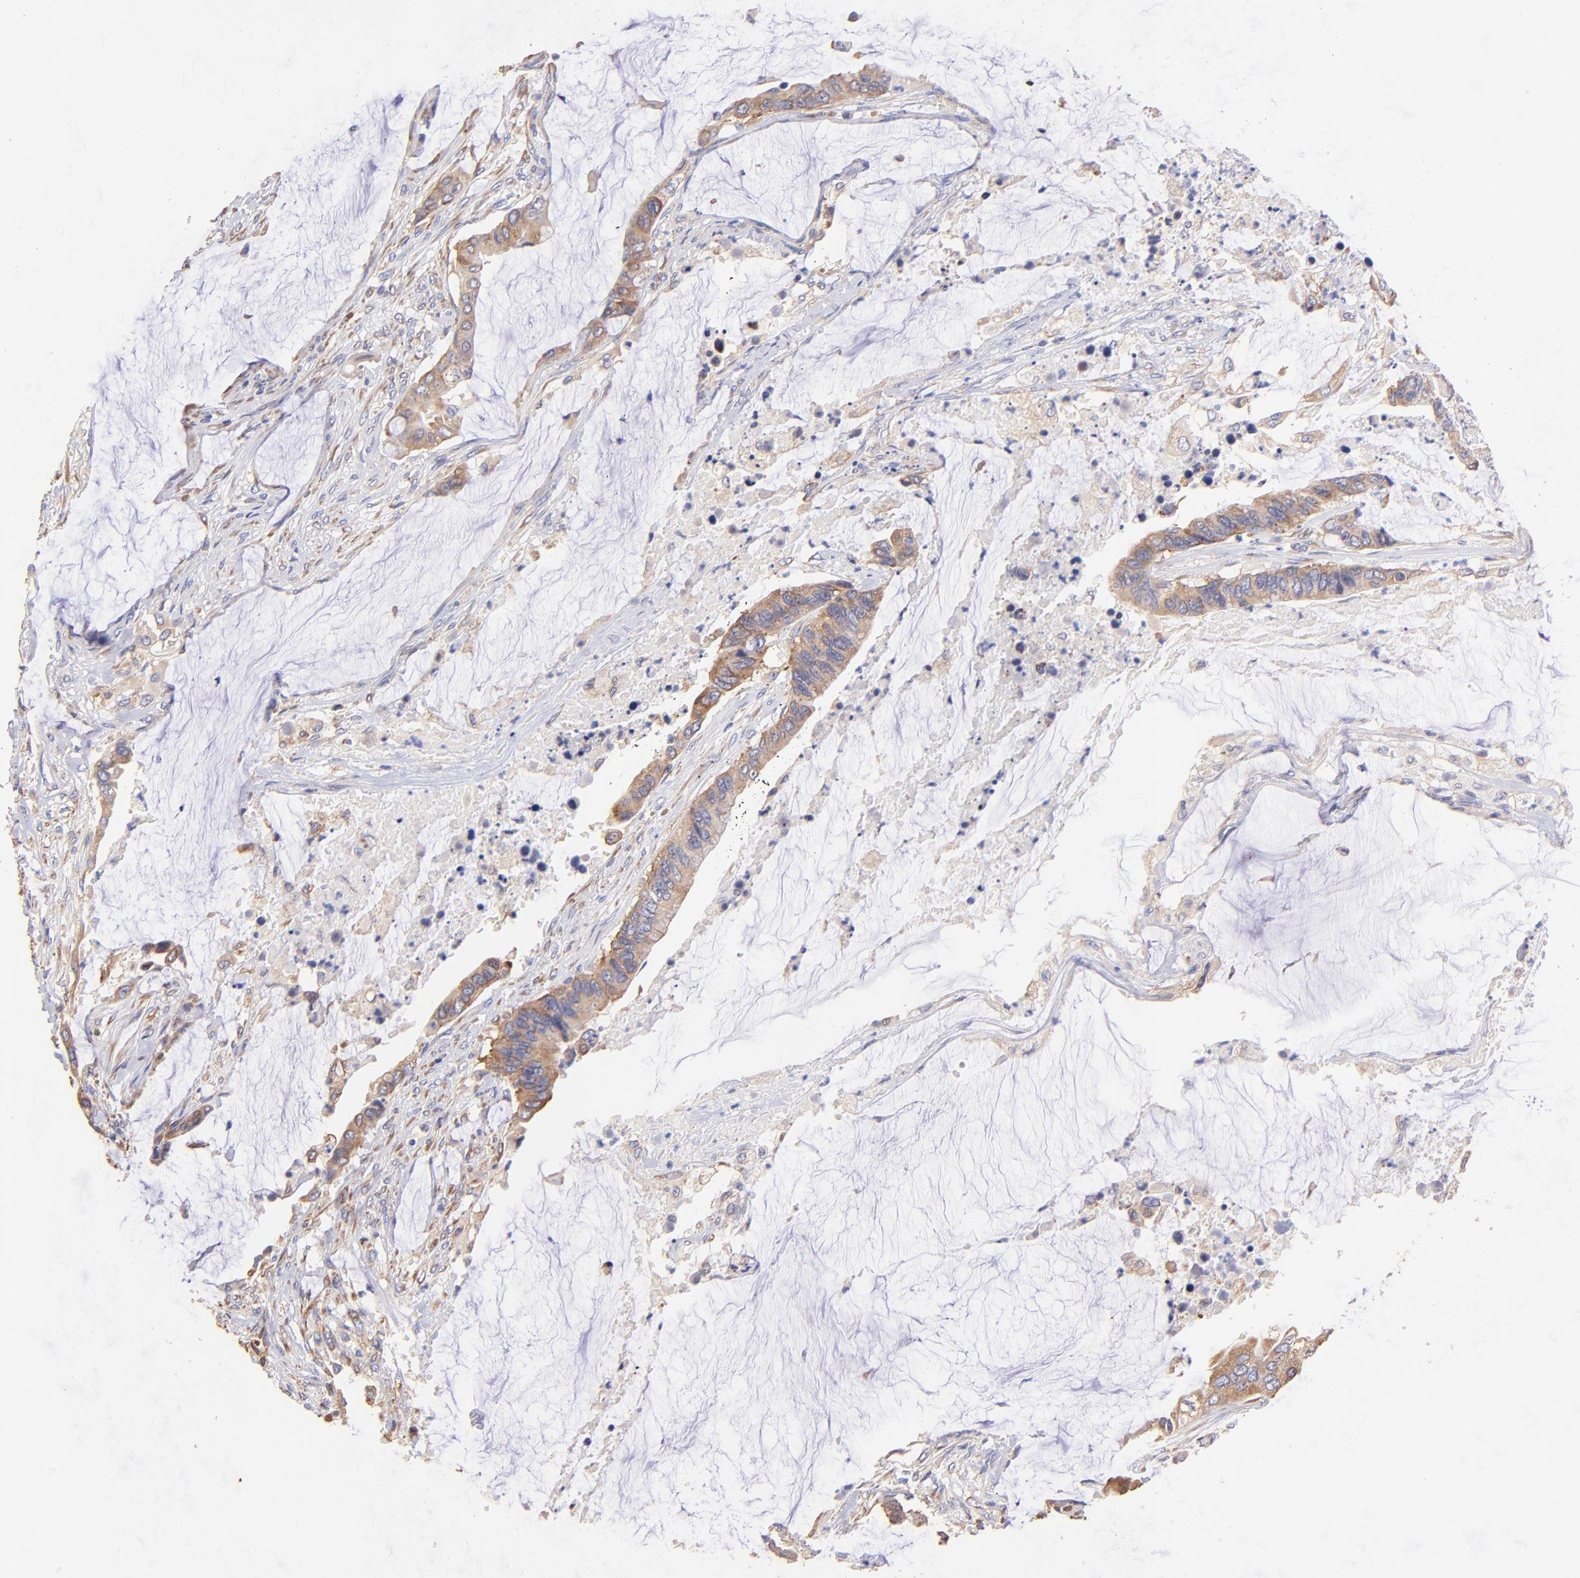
{"staining": {"intensity": "moderate", "quantity": ">75%", "location": "cytoplasmic/membranous"}, "tissue": "colorectal cancer", "cell_type": "Tumor cells", "image_type": "cancer", "snomed": [{"axis": "morphology", "description": "Adenocarcinoma, NOS"}, {"axis": "topography", "description": "Rectum"}], "caption": "Adenocarcinoma (colorectal) stained with a brown dye displays moderate cytoplasmic/membranous positive staining in about >75% of tumor cells.", "gene": "RPL30", "patient": {"sex": "female", "age": 59}}